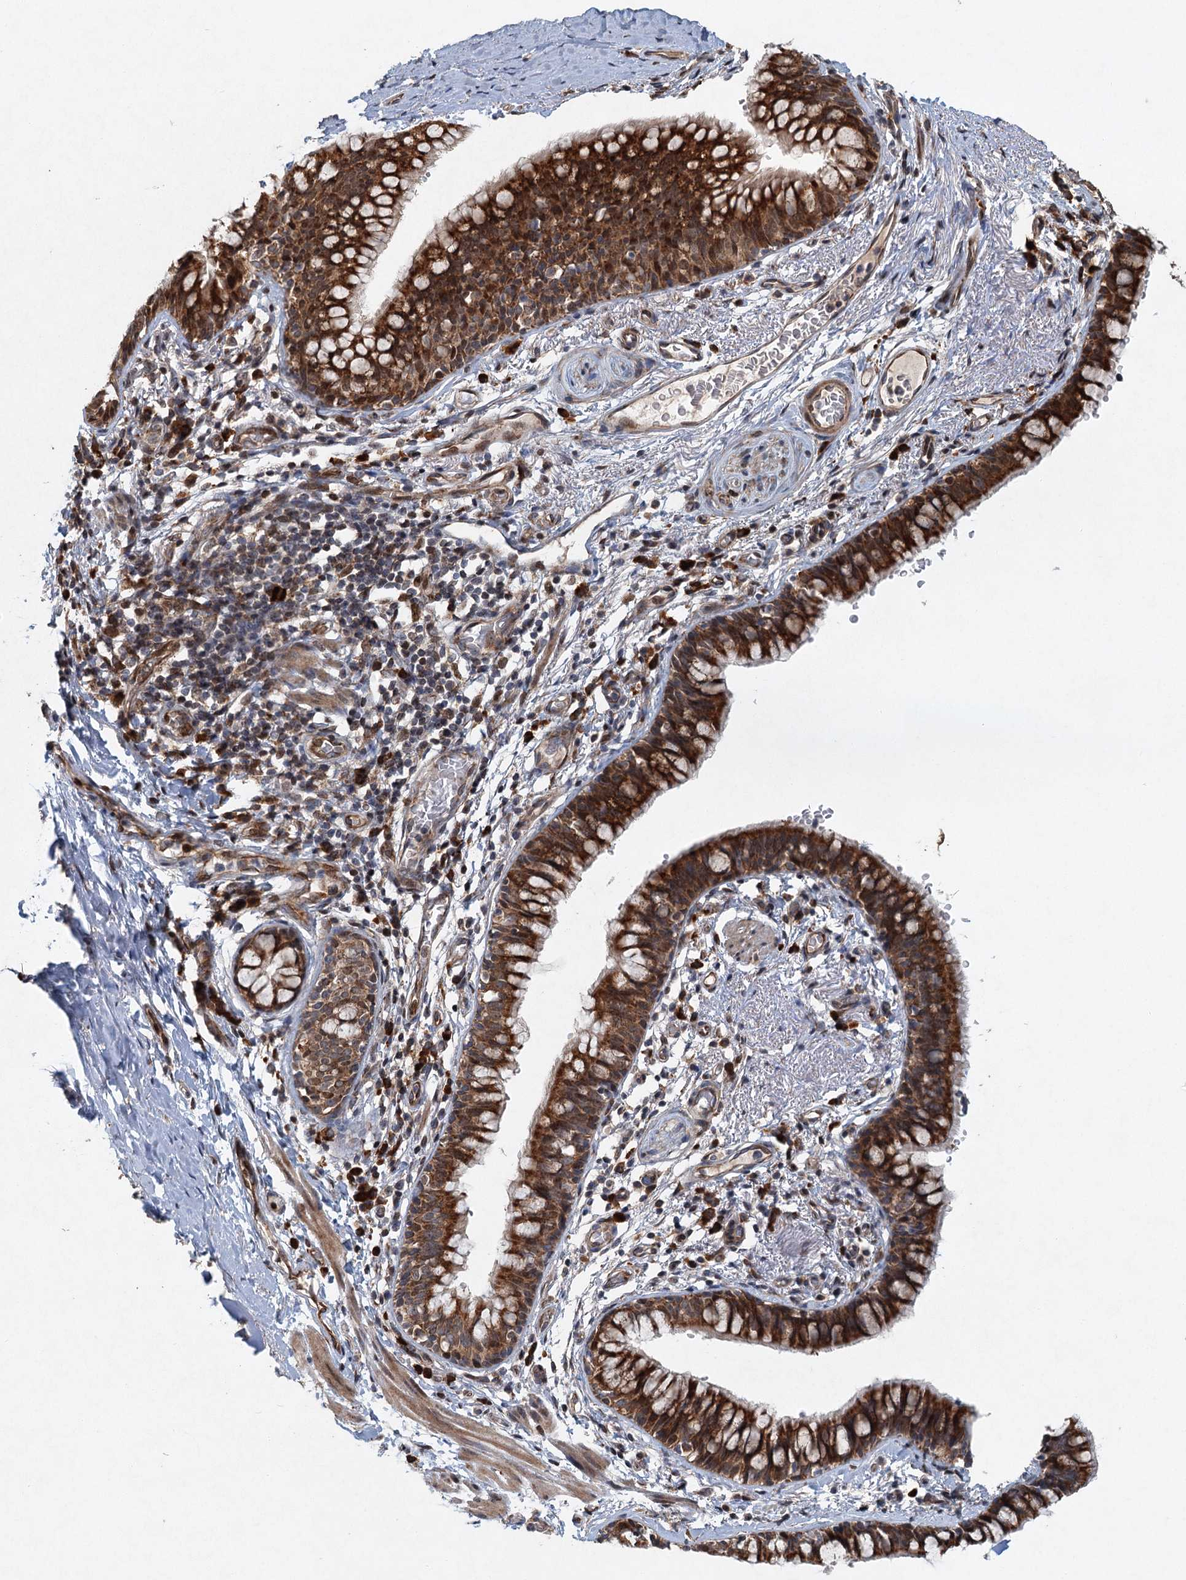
{"staining": {"intensity": "strong", "quantity": ">75%", "location": "cytoplasmic/membranous,nuclear"}, "tissue": "bronchus", "cell_type": "Respiratory epithelial cells", "image_type": "normal", "snomed": [{"axis": "morphology", "description": "Normal tissue, NOS"}, {"axis": "topography", "description": "Cartilage tissue"}, {"axis": "topography", "description": "Bronchus"}], "caption": "Protein analysis of normal bronchus displays strong cytoplasmic/membranous,nuclear expression in approximately >75% of respiratory epithelial cells. Nuclei are stained in blue.", "gene": "SRPX2", "patient": {"sex": "female", "age": 36}}